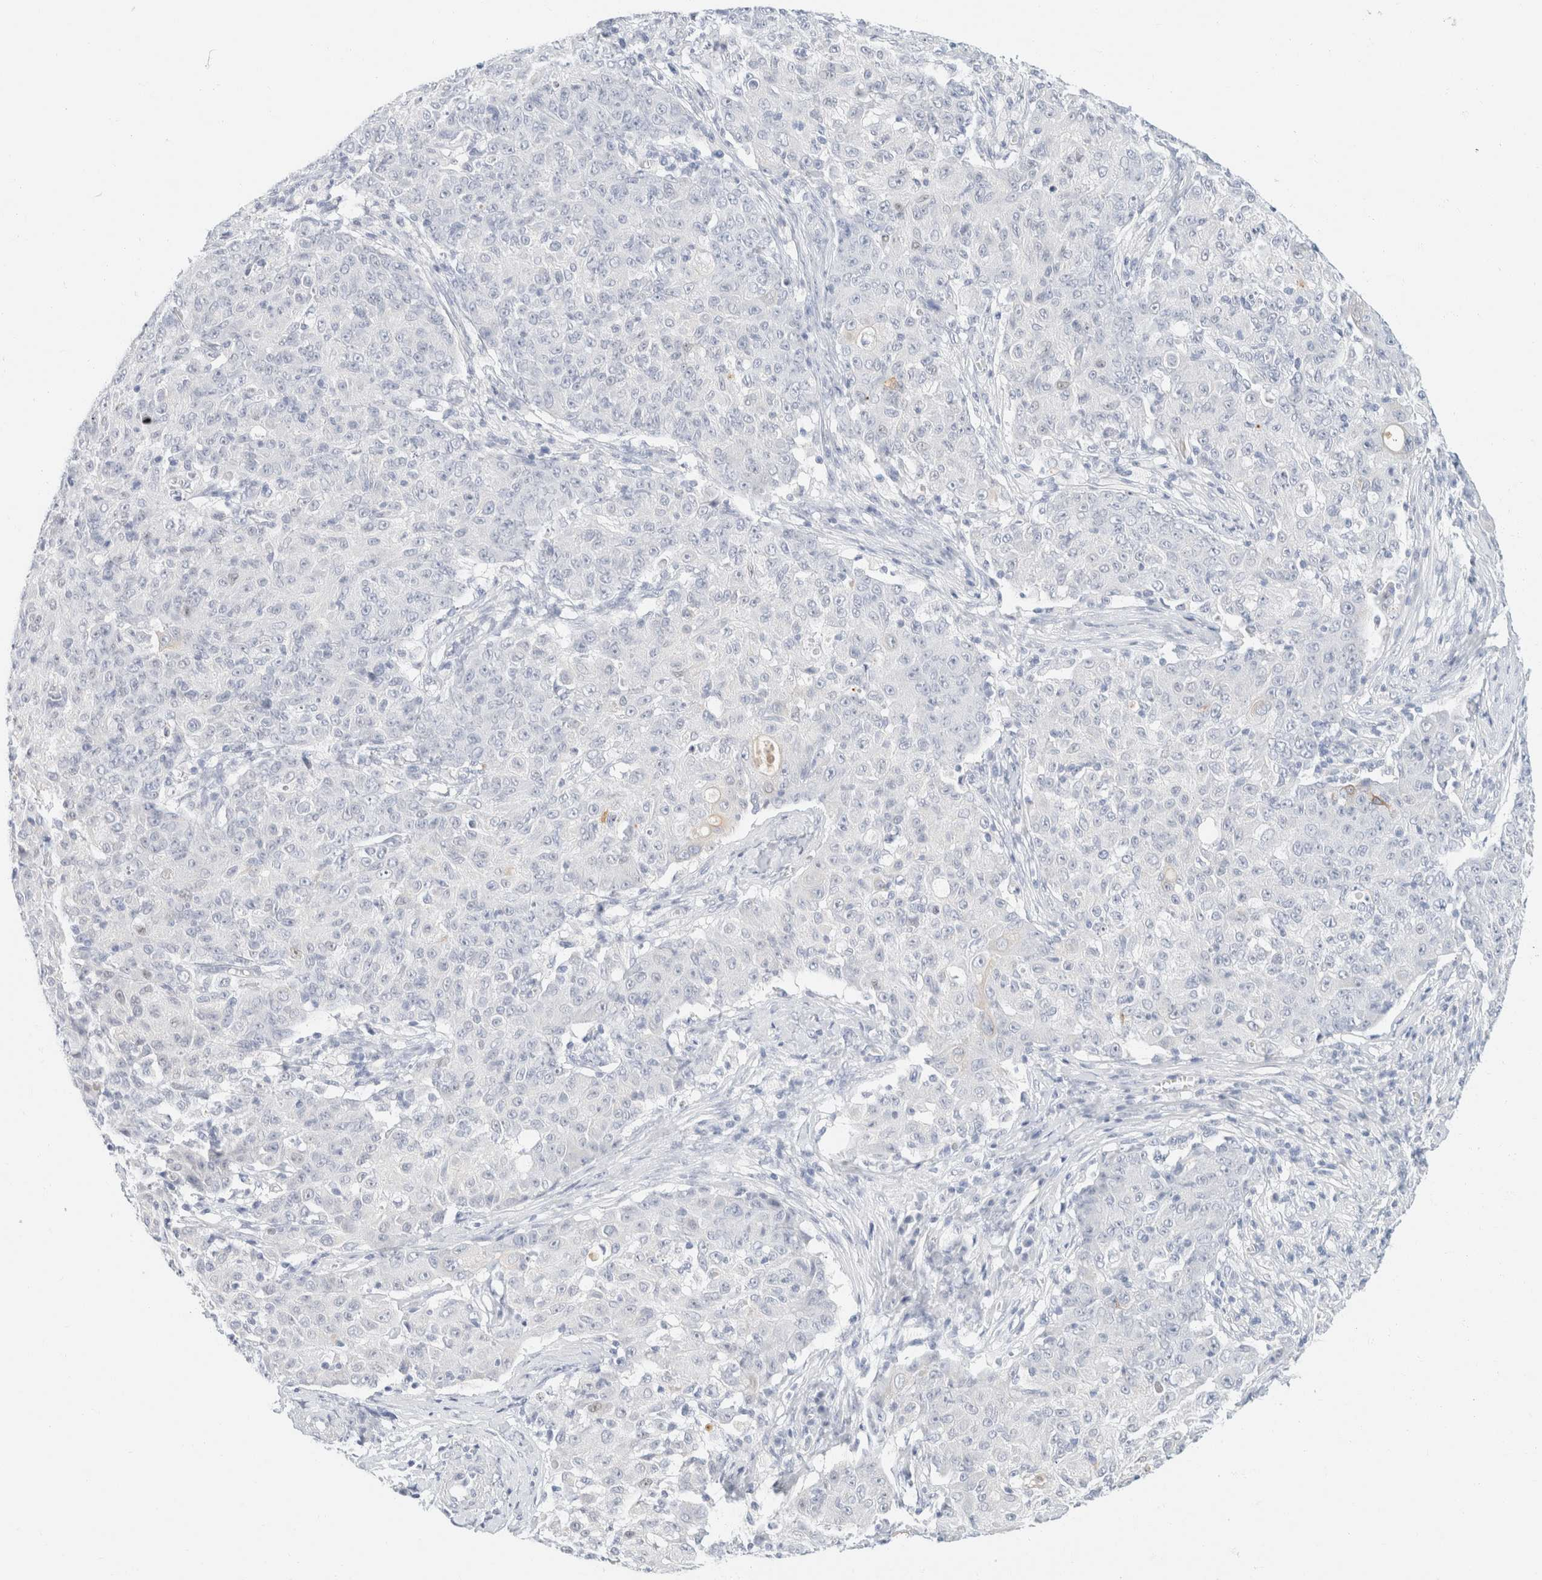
{"staining": {"intensity": "negative", "quantity": "none", "location": "none"}, "tissue": "ovarian cancer", "cell_type": "Tumor cells", "image_type": "cancer", "snomed": [{"axis": "morphology", "description": "Carcinoma, endometroid"}, {"axis": "topography", "description": "Ovary"}], "caption": "IHC histopathology image of neoplastic tissue: ovarian cancer stained with DAB demonstrates no significant protein expression in tumor cells. The staining was performed using DAB (3,3'-diaminobenzidine) to visualize the protein expression in brown, while the nuclei were stained in blue with hematoxylin (Magnification: 20x).", "gene": "KRT20", "patient": {"sex": "female", "age": 42}}